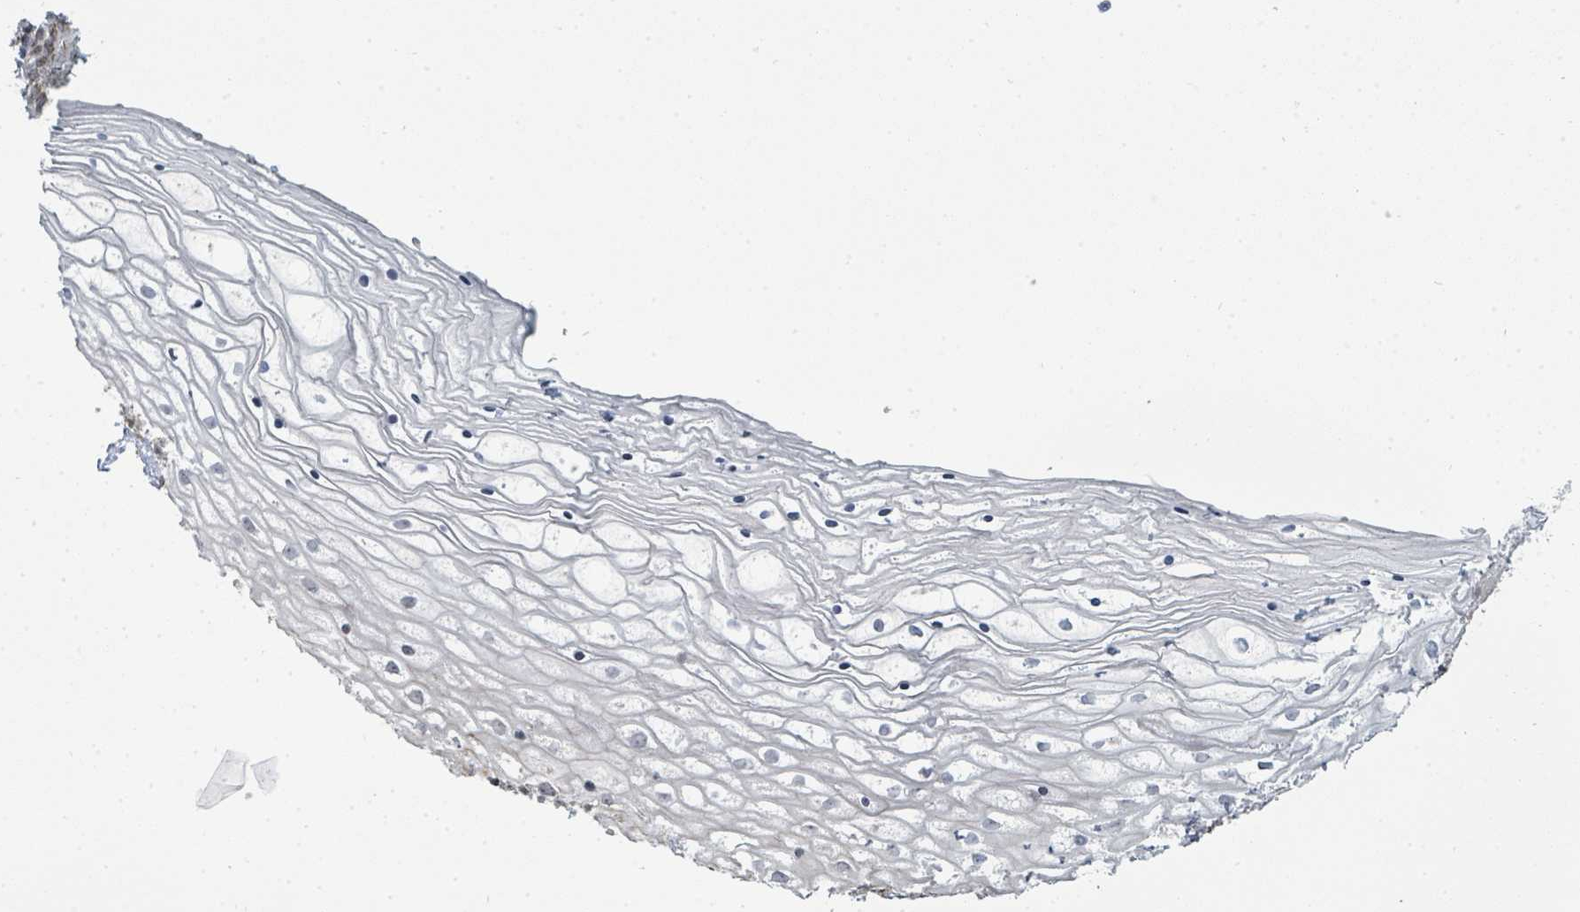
{"staining": {"intensity": "moderate", "quantity": "25%-75%", "location": "cytoplasmic/membranous,nuclear"}, "tissue": "vagina", "cell_type": "Squamous epithelial cells", "image_type": "normal", "snomed": [{"axis": "morphology", "description": "Normal tissue, NOS"}, {"axis": "topography", "description": "Vagina"}], "caption": "Moderate cytoplasmic/membranous,nuclear expression for a protein is present in approximately 25%-75% of squamous epithelial cells of unremarkable vagina using immunohistochemistry.", "gene": "PSMG2", "patient": {"sex": "female", "age": 59}}